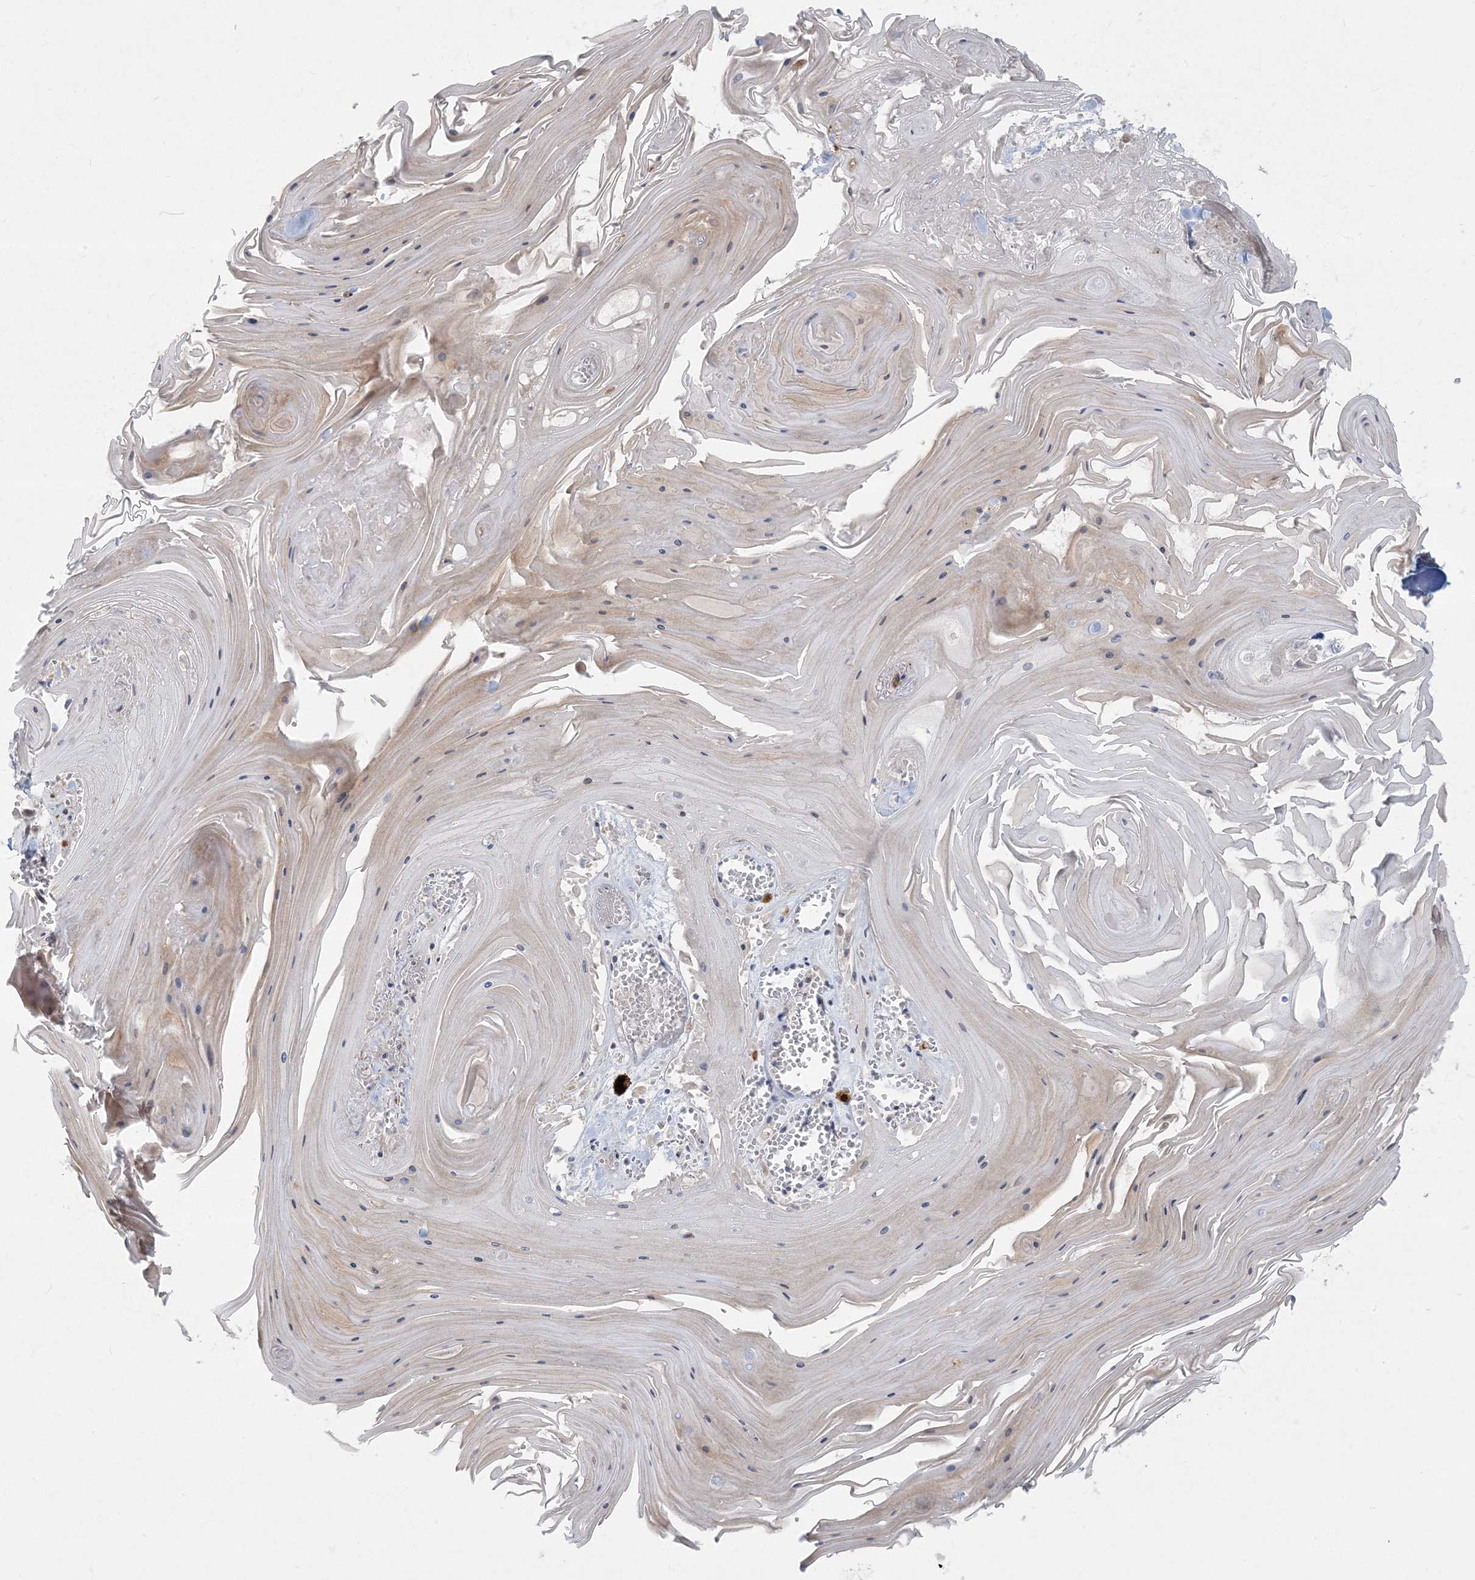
{"staining": {"intensity": "weak", "quantity": "<25%", "location": "cytoplasmic/membranous"}, "tissue": "skin cancer", "cell_type": "Tumor cells", "image_type": "cancer", "snomed": [{"axis": "morphology", "description": "Squamous cell carcinoma, NOS"}, {"axis": "topography", "description": "Skin"}], "caption": "Immunohistochemistry (IHC) of human squamous cell carcinoma (skin) demonstrates no expression in tumor cells.", "gene": "MCAT", "patient": {"sex": "male", "age": 74}}